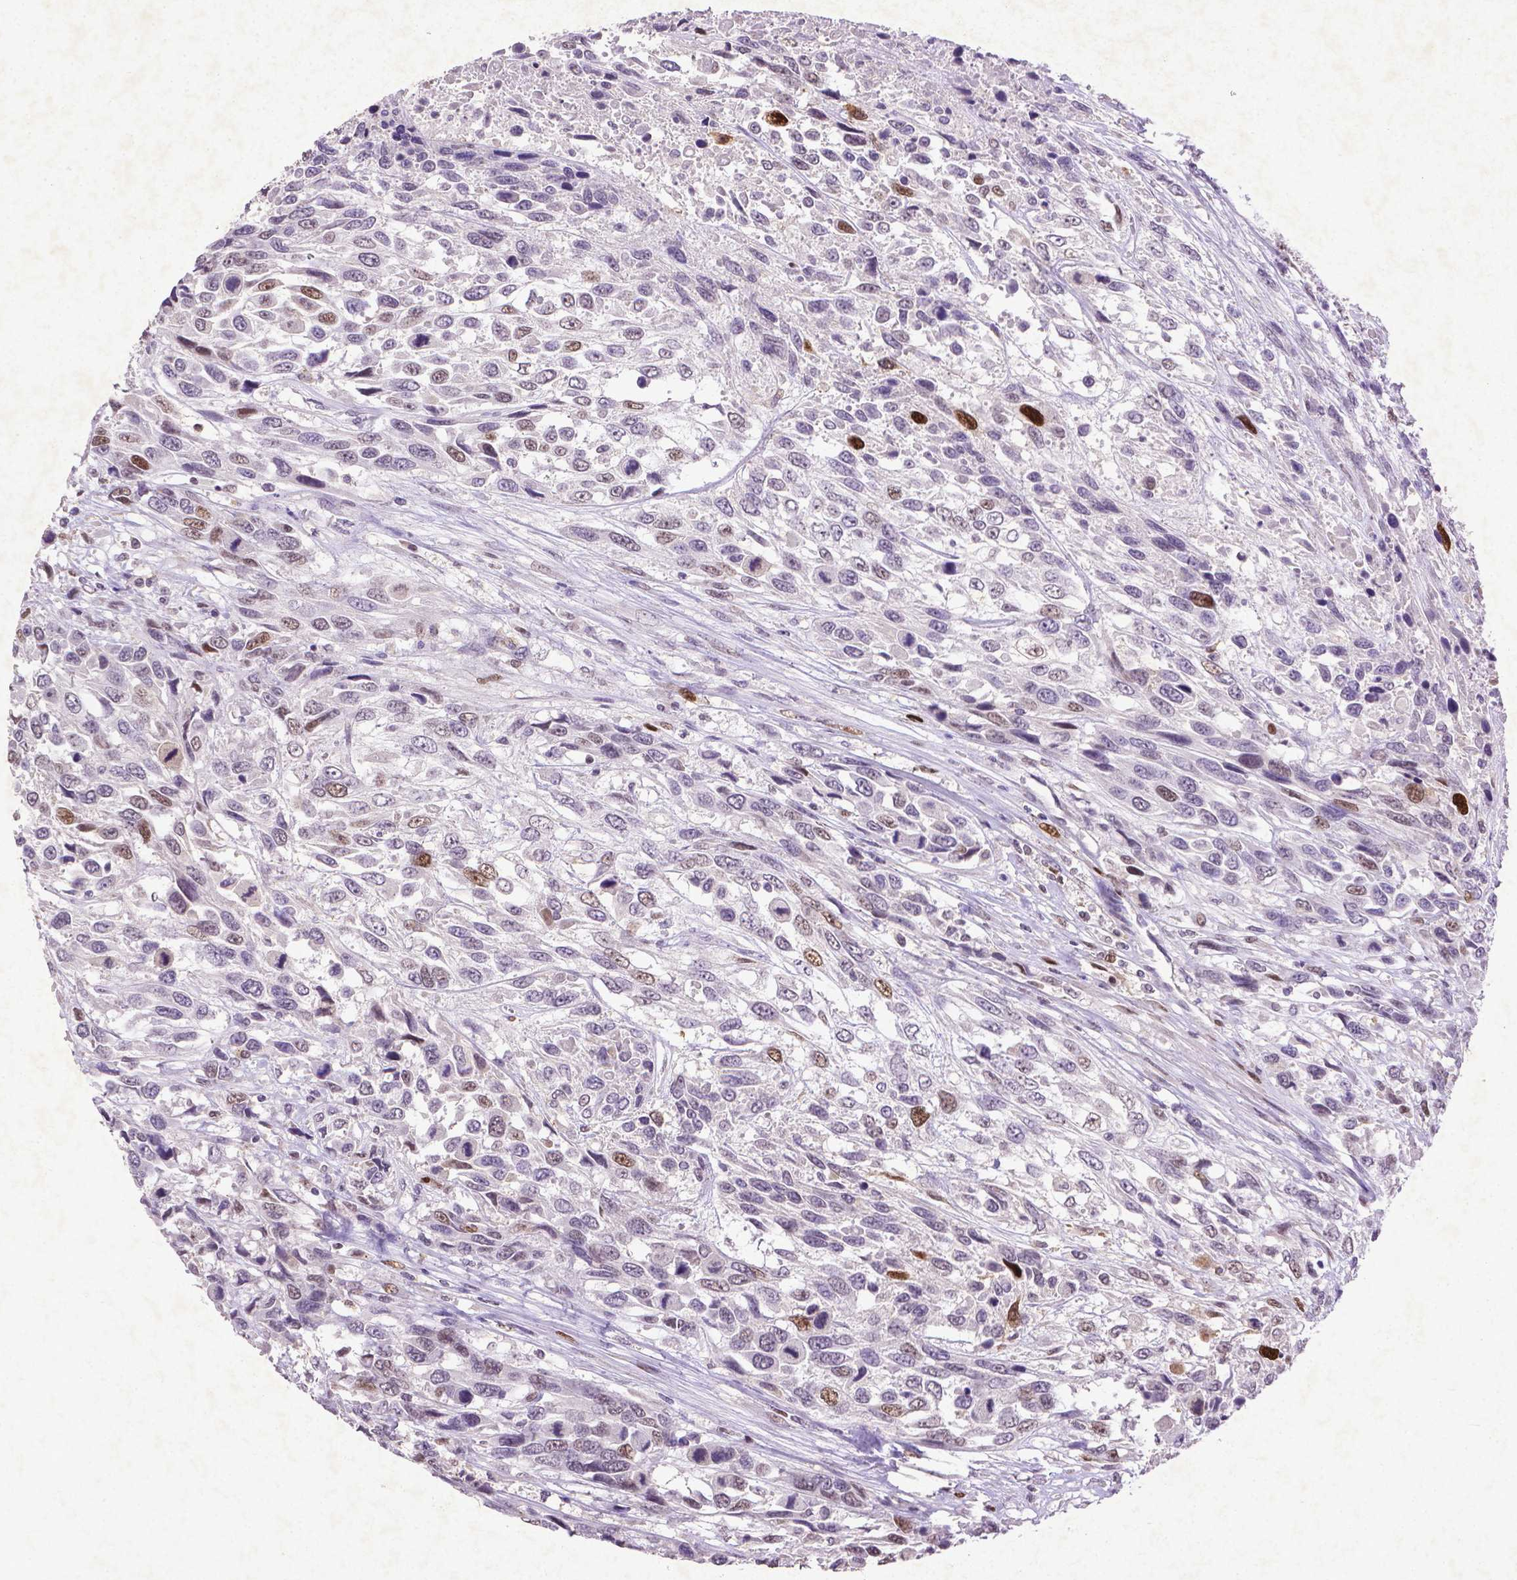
{"staining": {"intensity": "strong", "quantity": "<25%", "location": "nuclear"}, "tissue": "urothelial cancer", "cell_type": "Tumor cells", "image_type": "cancer", "snomed": [{"axis": "morphology", "description": "Urothelial carcinoma, High grade"}, {"axis": "topography", "description": "Urinary bladder"}], "caption": "This is a micrograph of immunohistochemistry (IHC) staining of urothelial carcinoma (high-grade), which shows strong positivity in the nuclear of tumor cells.", "gene": "CDKN1A", "patient": {"sex": "female", "age": 70}}